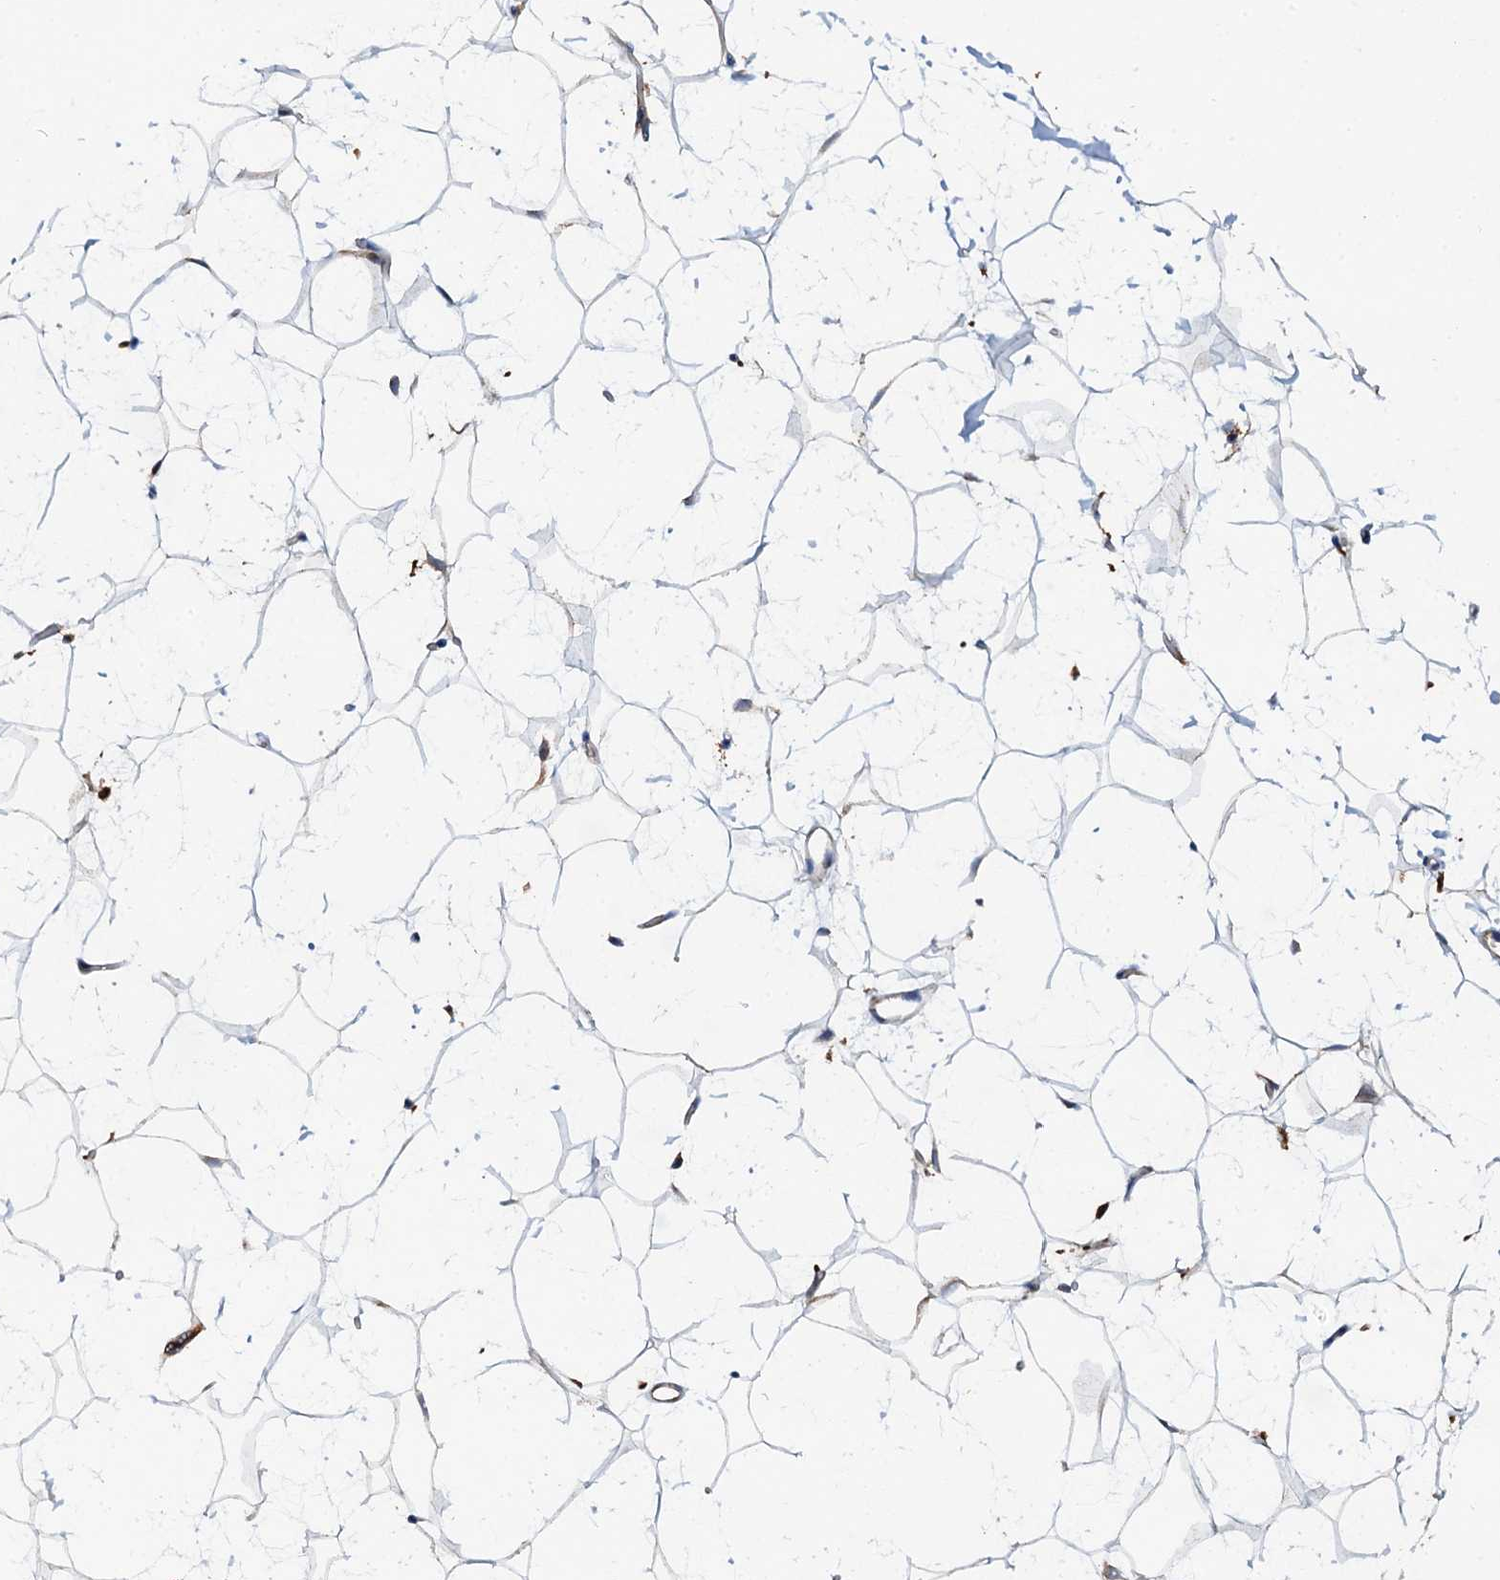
{"staining": {"intensity": "negative", "quantity": "none", "location": "none"}, "tissue": "adipose tissue", "cell_type": "Adipocytes", "image_type": "normal", "snomed": [{"axis": "morphology", "description": "Normal tissue, NOS"}, {"axis": "topography", "description": "Breast"}], "caption": "High power microscopy image of an immunohistochemistry photomicrograph of unremarkable adipose tissue, revealing no significant expression in adipocytes.", "gene": "VAMP8", "patient": {"sex": "female", "age": 26}}